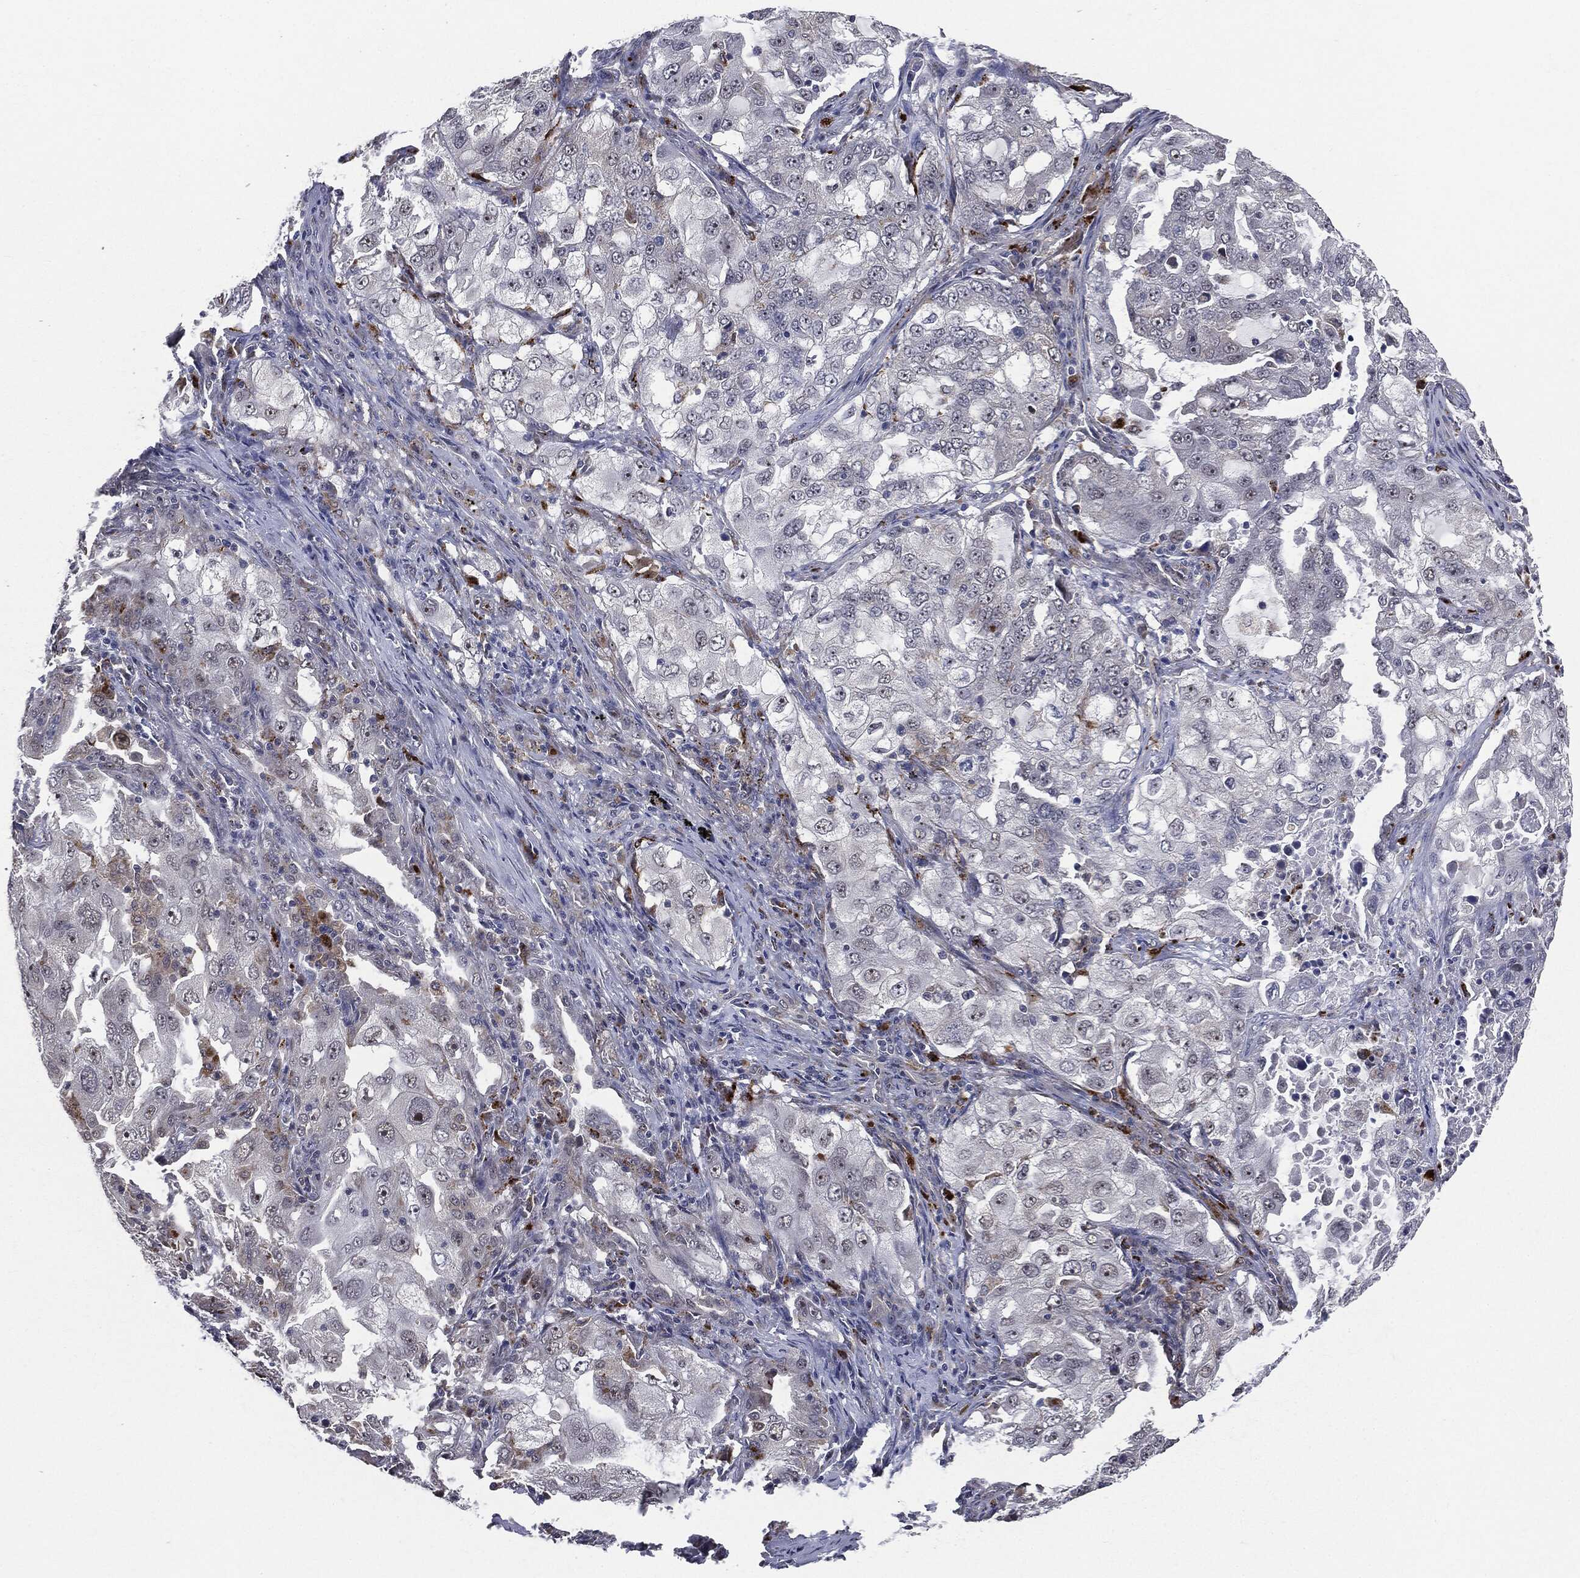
{"staining": {"intensity": "negative", "quantity": "none", "location": "none"}, "tissue": "lung cancer", "cell_type": "Tumor cells", "image_type": "cancer", "snomed": [{"axis": "morphology", "description": "Adenocarcinoma, NOS"}, {"axis": "topography", "description": "Lung"}], "caption": "Human adenocarcinoma (lung) stained for a protein using IHC reveals no expression in tumor cells.", "gene": "TRMT1L", "patient": {"sex": "female", "age": 61}}